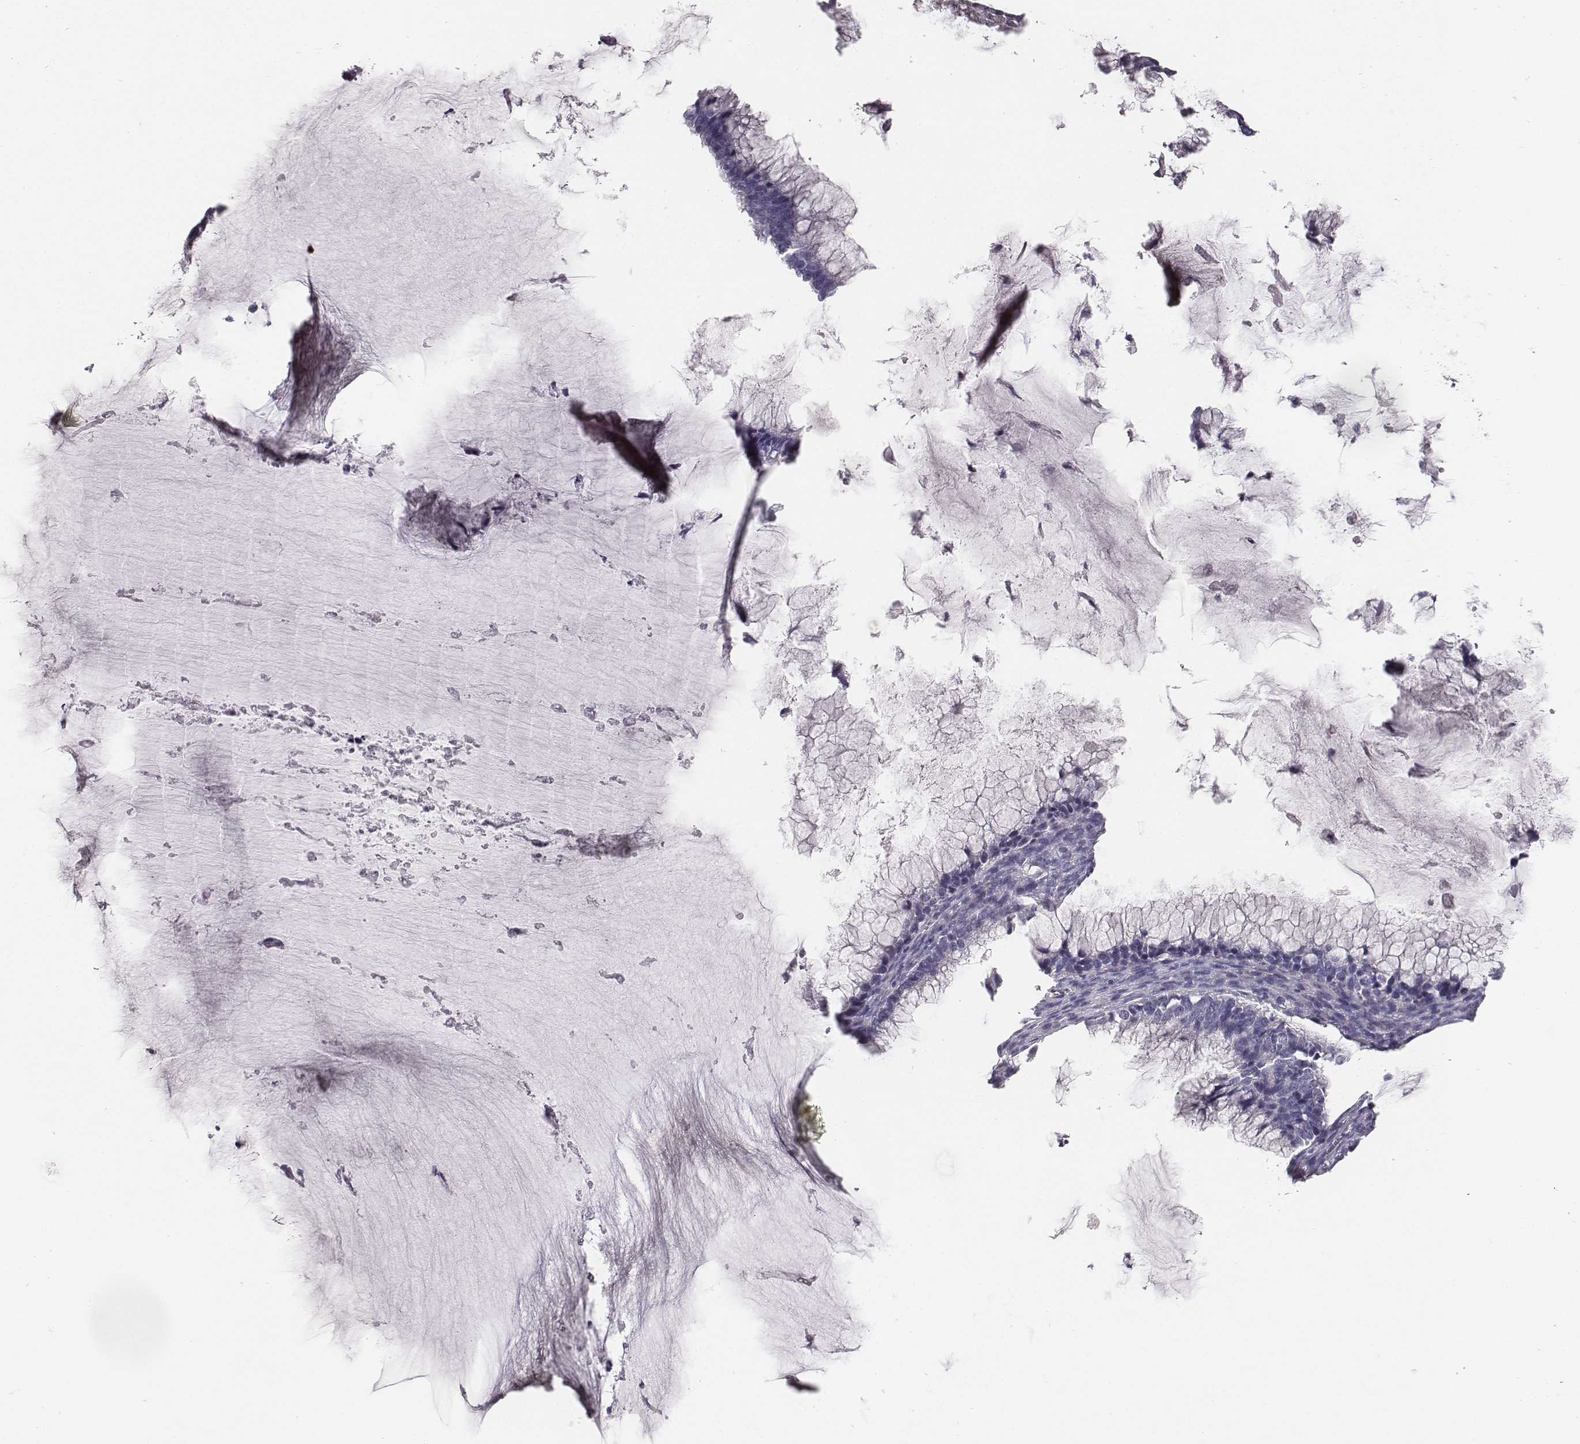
{"staining": {"intensity": "negative", "quantity": "none", "location": "none"}, "tissue": "ovarian cancer", "cell_type": "Tumor cells", "image_type": "cancer", "snomed": [{"axis": "morphology", "description": "Cystadenocarcinoma, mucinous, NOS"}, {"axis": "topography", "description": "Ovary"}], "caption": "Ovarian mucinous cystadenocarcinoma was stained to show a protein in brown. There is no significant staining in tumor cells.", "gene": "MYH6", "patient": {"sex": "female", "age": 38}}